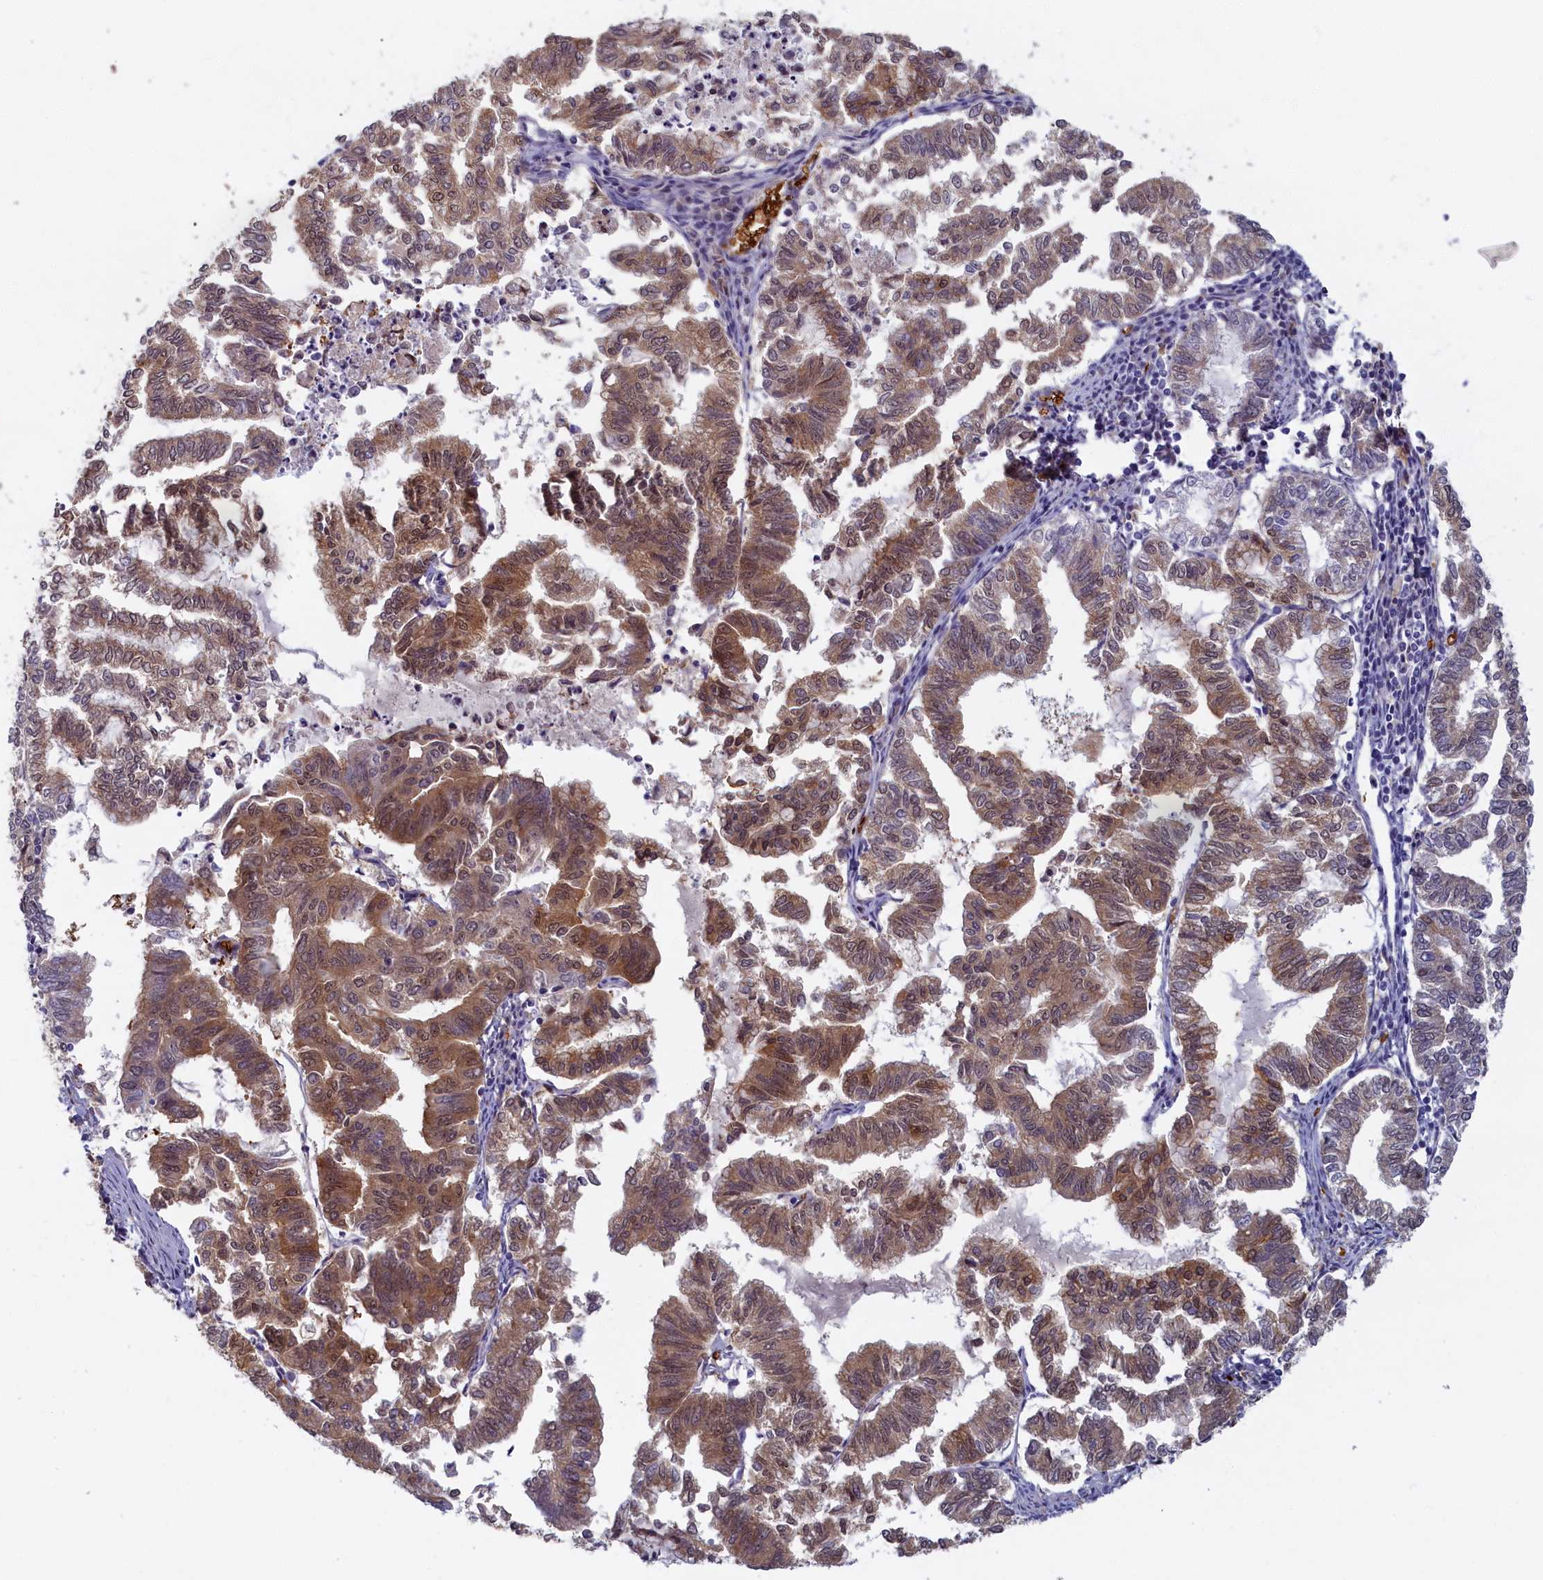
{"staining": {"intensity": "moderate", "quantity": ">75%", "location": "cytoplasmic/membranous"}, "tissue": "endometrial cancer", "cell_type": "Tumor cells", "image_type": "cancer", "snomed": [{"axis": "morphology", "description": "Adenocarcinoma, NOS"}, {"axis": "topography", "description": "Endometrium"}], "caption": "Immunohistochemical staining of endometrial cancer (adenocarcinoma) reveals medium levels of moderate cytoplasmic/membranous staining in about >75% of tumor cells. (DAB (3,3'-diaminobenzidine) IHC, brown staining for protein, blue staining for nuclei).", "gene": "BLVRB", "patient": {"sex": "female", "age": 79}}